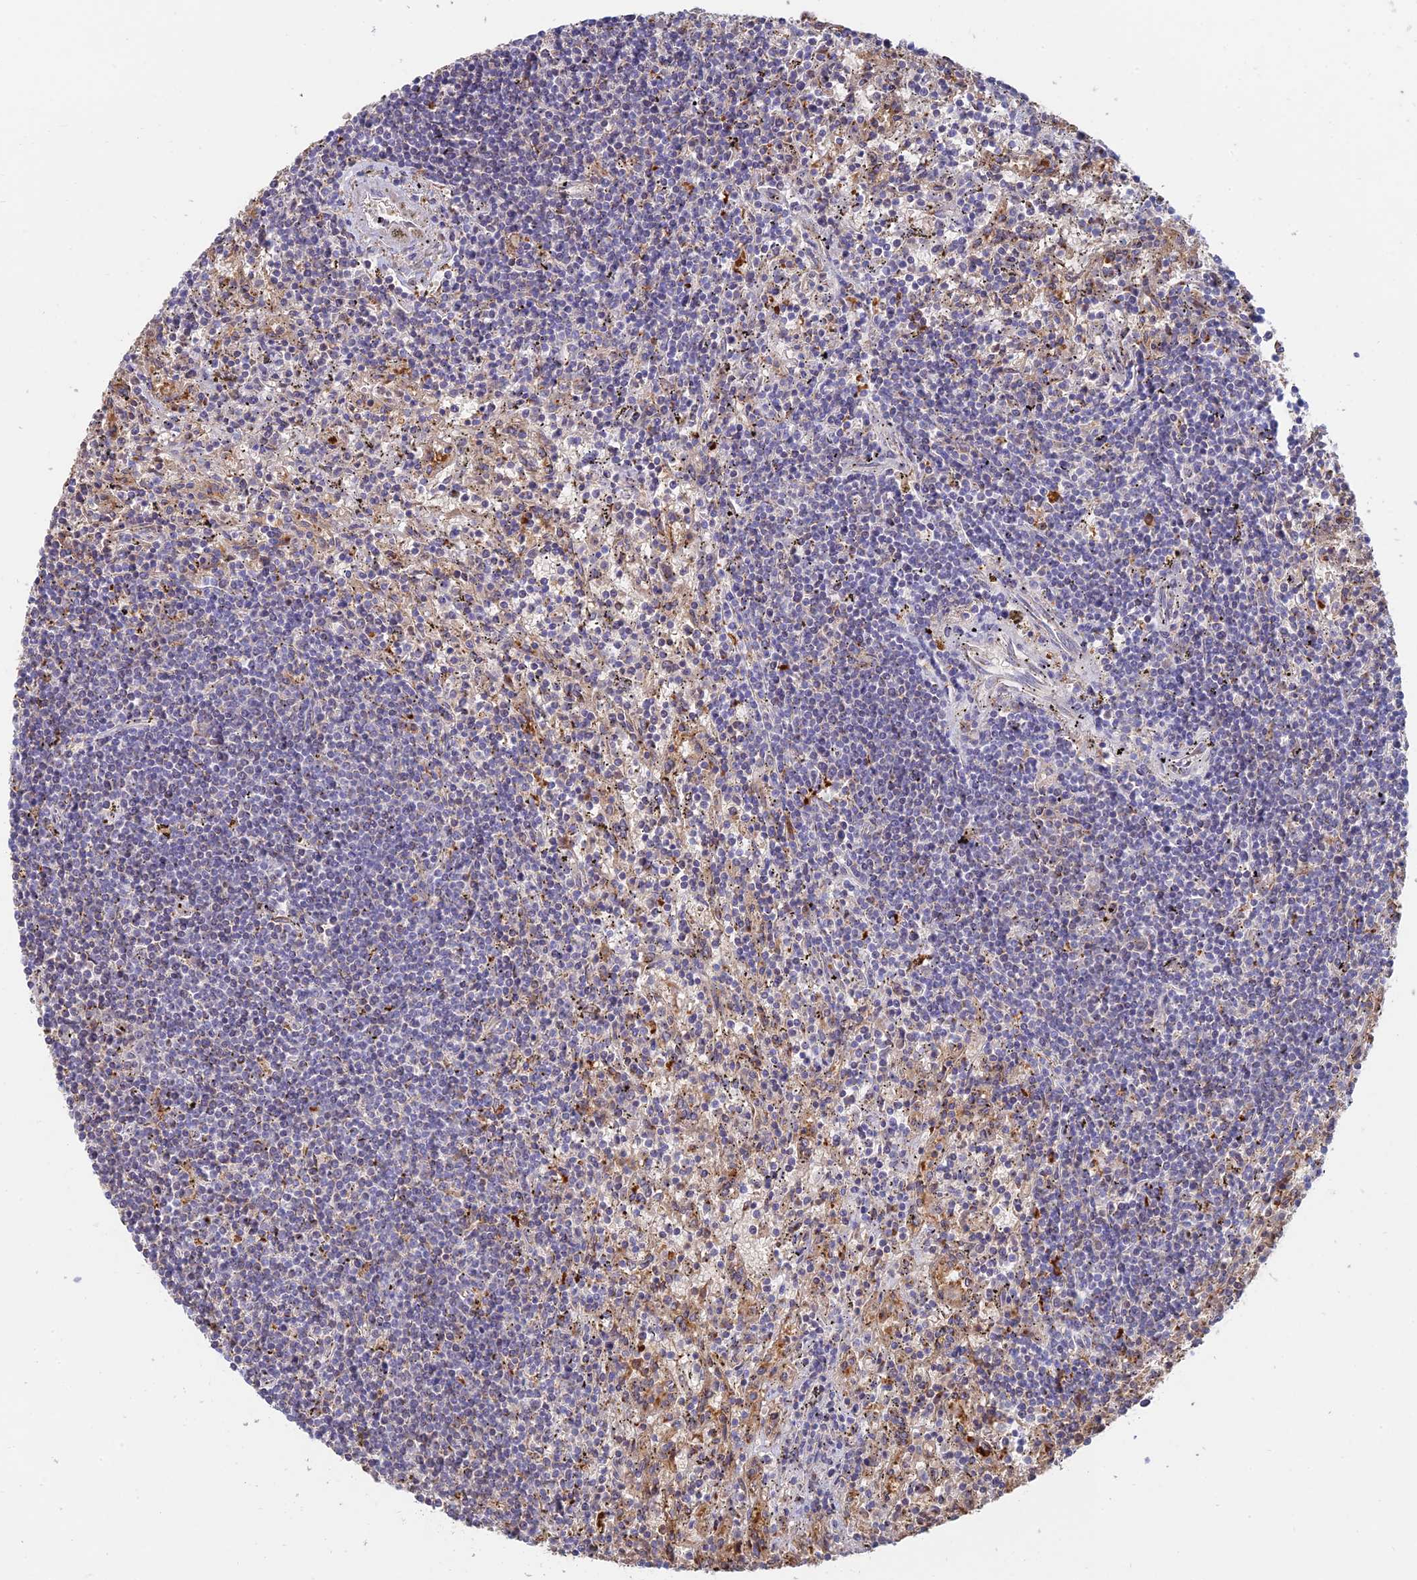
{"staining": {"intensity": "negative", "quantity": "none", "location": "none"}, "tissue": "lymphoma", "cell_type": "Tumor cells", "image_type": "cancer", "snomed": [{"axis": "morphology", "description": "Malignant lymphoma, non-Hodgkin's type, Low grade"}, {"axis": "topography", "description": "Spleen"}], "caption": "A high-resolution histopathology image shows immunohistochemistry staining of low-grade malignant lymphoma, non-Hodgkin's type, which reveals no significant staining in tumor cells.", "gene": "HS2ST1", "patient": {"sex": "male", "age": 76}}